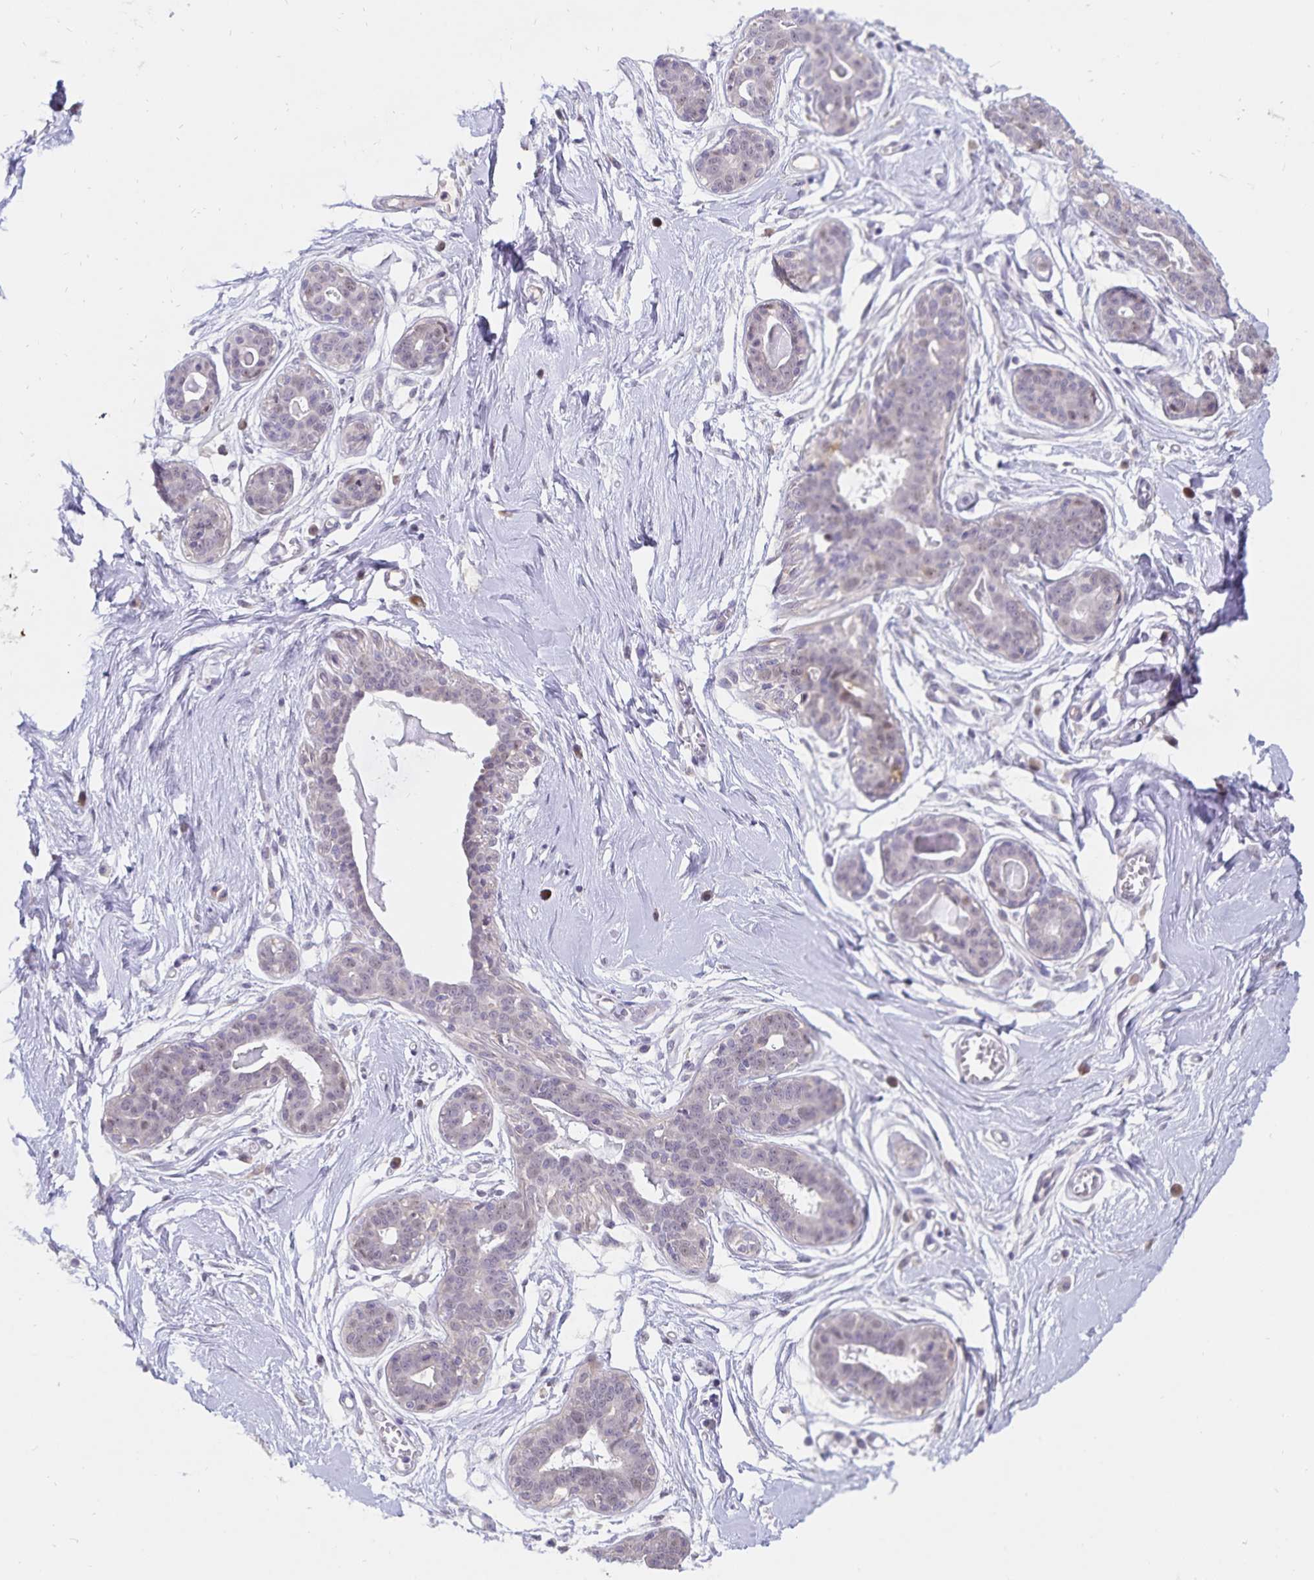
{"staining": {"intensity": "negative", "quantity": "none", "location": "none"}, "tissue": "breast", "cell_type": "Adipocytes", "image_type": "normal", "snomed": [{"axis": "morphology", "description": "Normal tissue, NOS"}, {"axis": "topography", "description": "Breast"}], "caption": "Unremarkable breast was stained to show a protein in brown. There is no significant expression in adipocytes. (DAB immunohistochemistry (IHC) visualized using brightfield microscopy, high magnification).", "gene": "ATP2A2", "patient": {"sex": "female", "age": 45}}